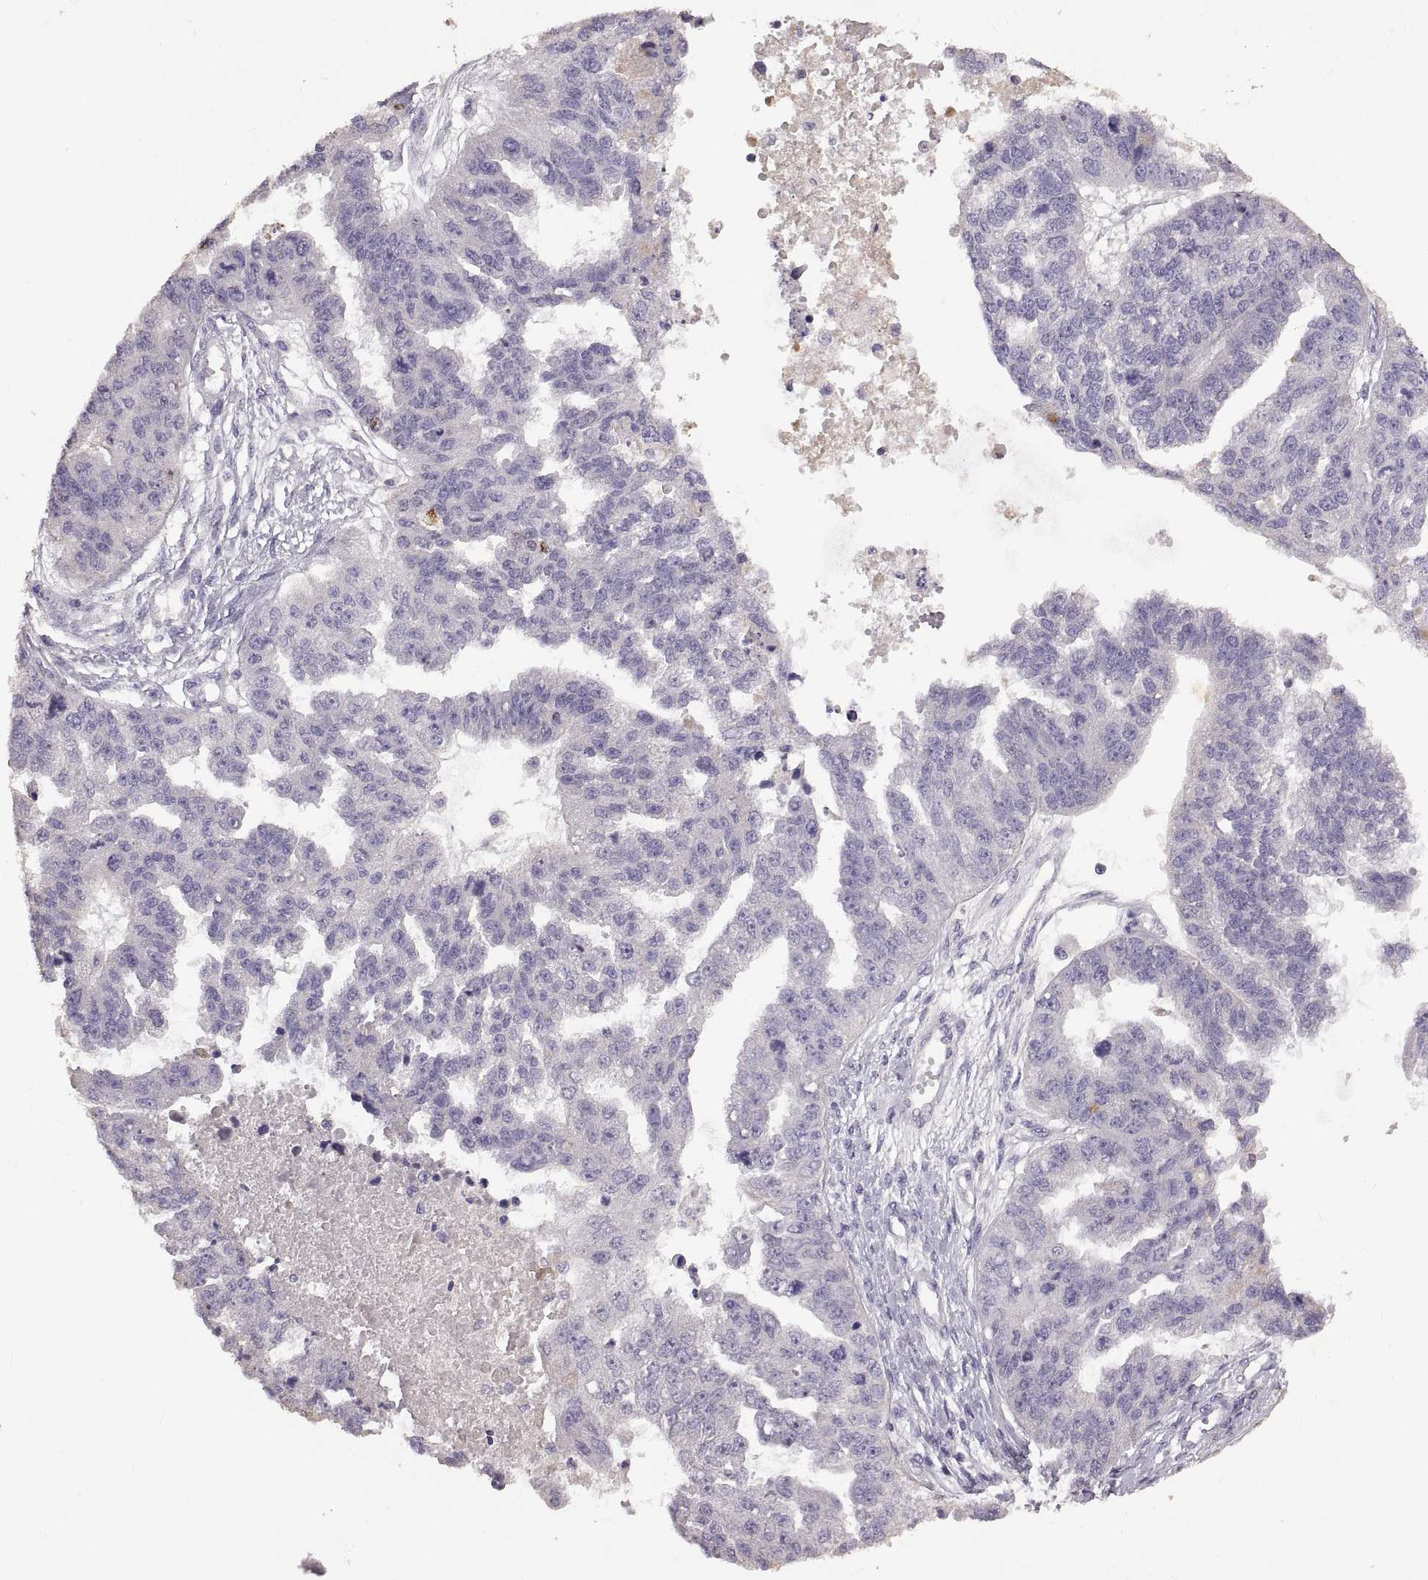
{"staining": {"intensity": "negative", "quantity": "none", "location": "none"}, "tissue": "ovarian cancer", "cell_type": "Tumor cells", "image_type": "cancer", "snomed": [{"axis": "morphology", "description": "Cystadenocarcinoma, serous, NOS"}, {"axis": "topography", "description": "Ovary"}], "caption": "DAB (3,3'-diaminobenzidine) immunohistochemical staining of human ovarian cancer shows no significant positivity in tumor cells. Brightfield microscopy of IHC stained with DAB (3,3'-diaminobenzidine) (brown) and hematoxylin (blue), captured at high magnification.", "gene": "DEFB136", "patient": {"sex": "female", "age": 58}}